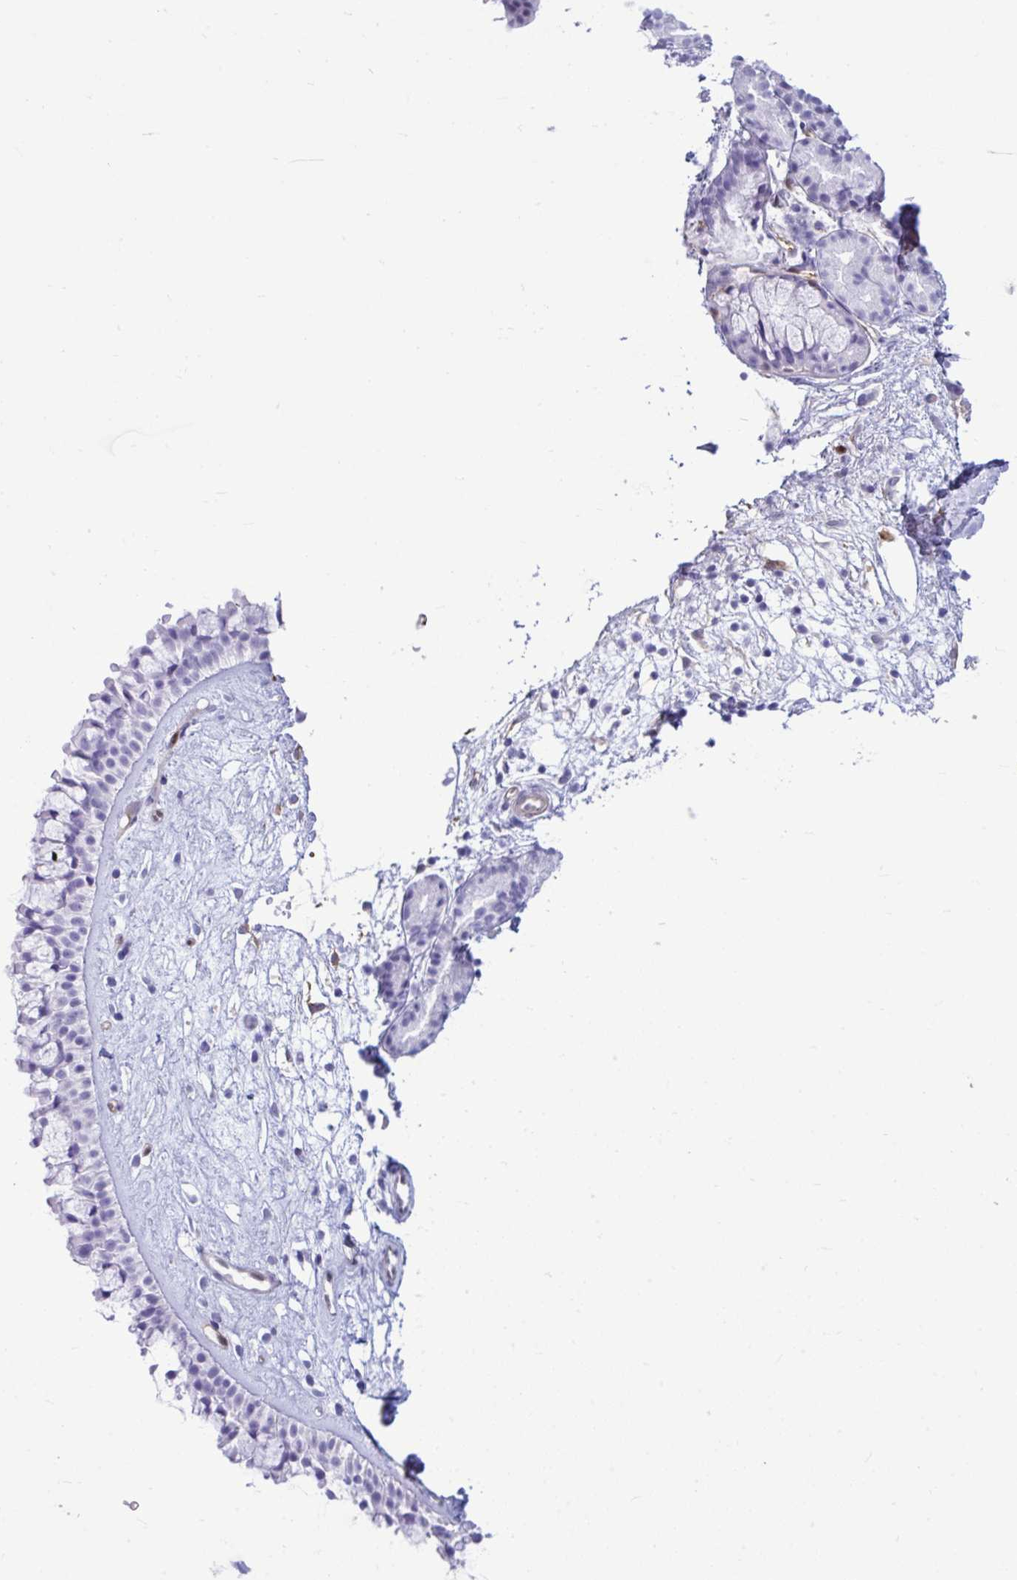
{"staining": {"intensity": "negative", "quantity": "none", "location": "none"}, "tissue": "nasopharynx", "cell_type": "Respiratory epithelial cells", "image_type": "normal", "snomed": [{"axis": "morphology", "description": "Normal tissue, NOS"}, {"axis": "topography", "description": "Nasopharynx"}], "caption": "Protein analysis of unremarkable nasopharynx reveals no significant expression in respiratory epithelial cells. The staining is performed using DAB brown chromogen with nuclei counter-stained in using hematoxylin.", "gene": "LIMS2", "patient": {"sex": "male", "age": 32}}